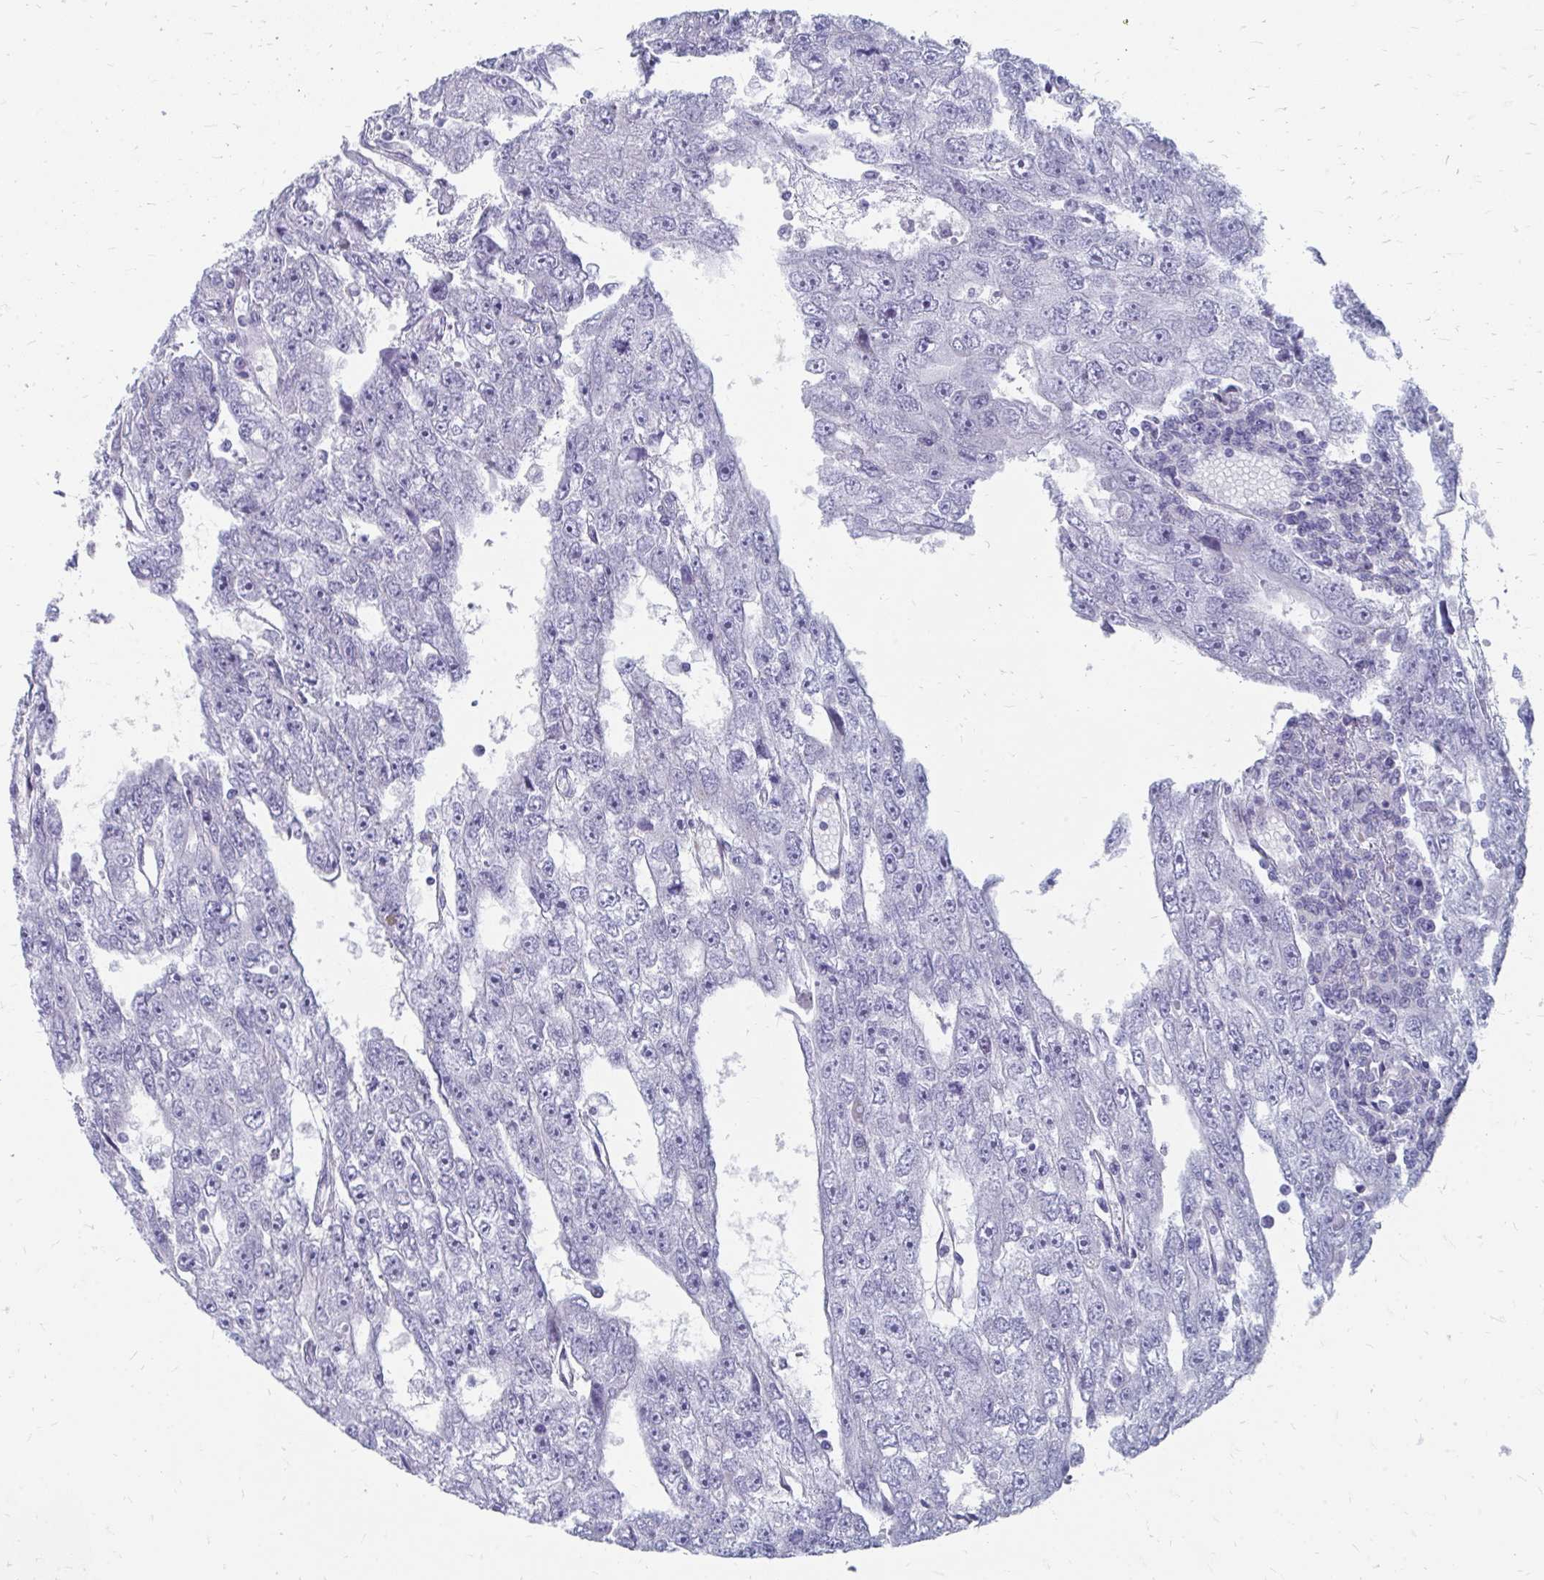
{"staining": {"intensity": "negative", "quantity": "none", "location": "none"}, "tissue": "testis cancer", "cell_type": "Tumor cells", "image_type": "cancer", "snomed": [{"axis": "morphology", "description": "Carcinoma, Embryonal, NOS"}, {"axis": "topography", "description": "Testis"}], "caption": "Testis cancer (embryonal carcinoma) stained for a protein using IHC exhibits no positivity tumor cells.", "gene": "PABIR3", "patient": {"sex": "male", "age": 20}}